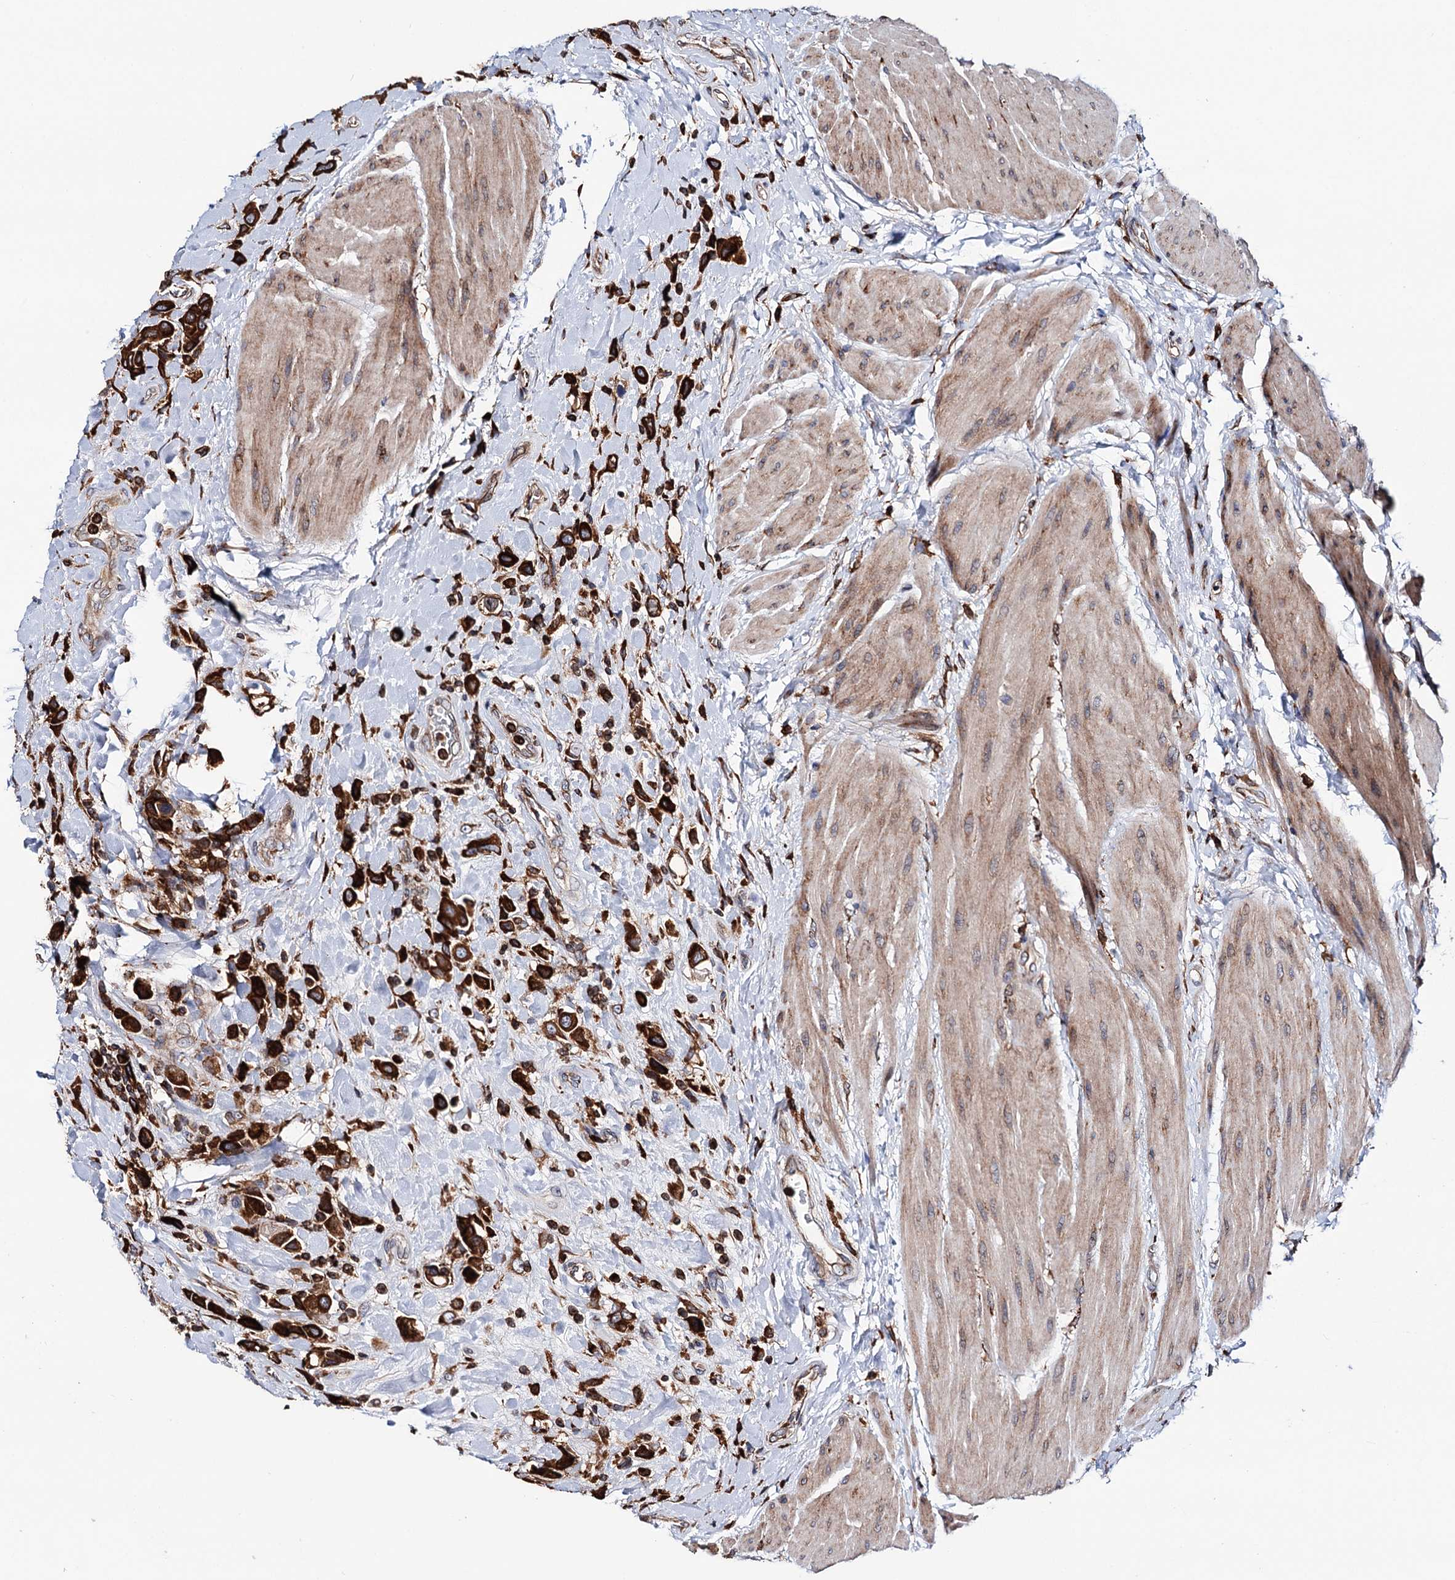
{"staining": {"intensity": "strong", "quantity": ">75%", "location": "cytoplasmic/membranous"}, "tissue": "urothelial cancer", "cell_type": "Tumor cells", "image_type": "cancer", "snomed": [{"axis": "morphology", "description": "Urothelial carcinoma, High grade"}, {"axis": "topography", "description": "Urinary bladder"}], "caption": "Protein expression analysis of human urothelial carcinoma (high-grade) reveals strong cytoplasmic/membranous expression in approximately >75% of tumor cells.", "gene": "ERP29", "patient": {"sex": "male", "age": 50}}